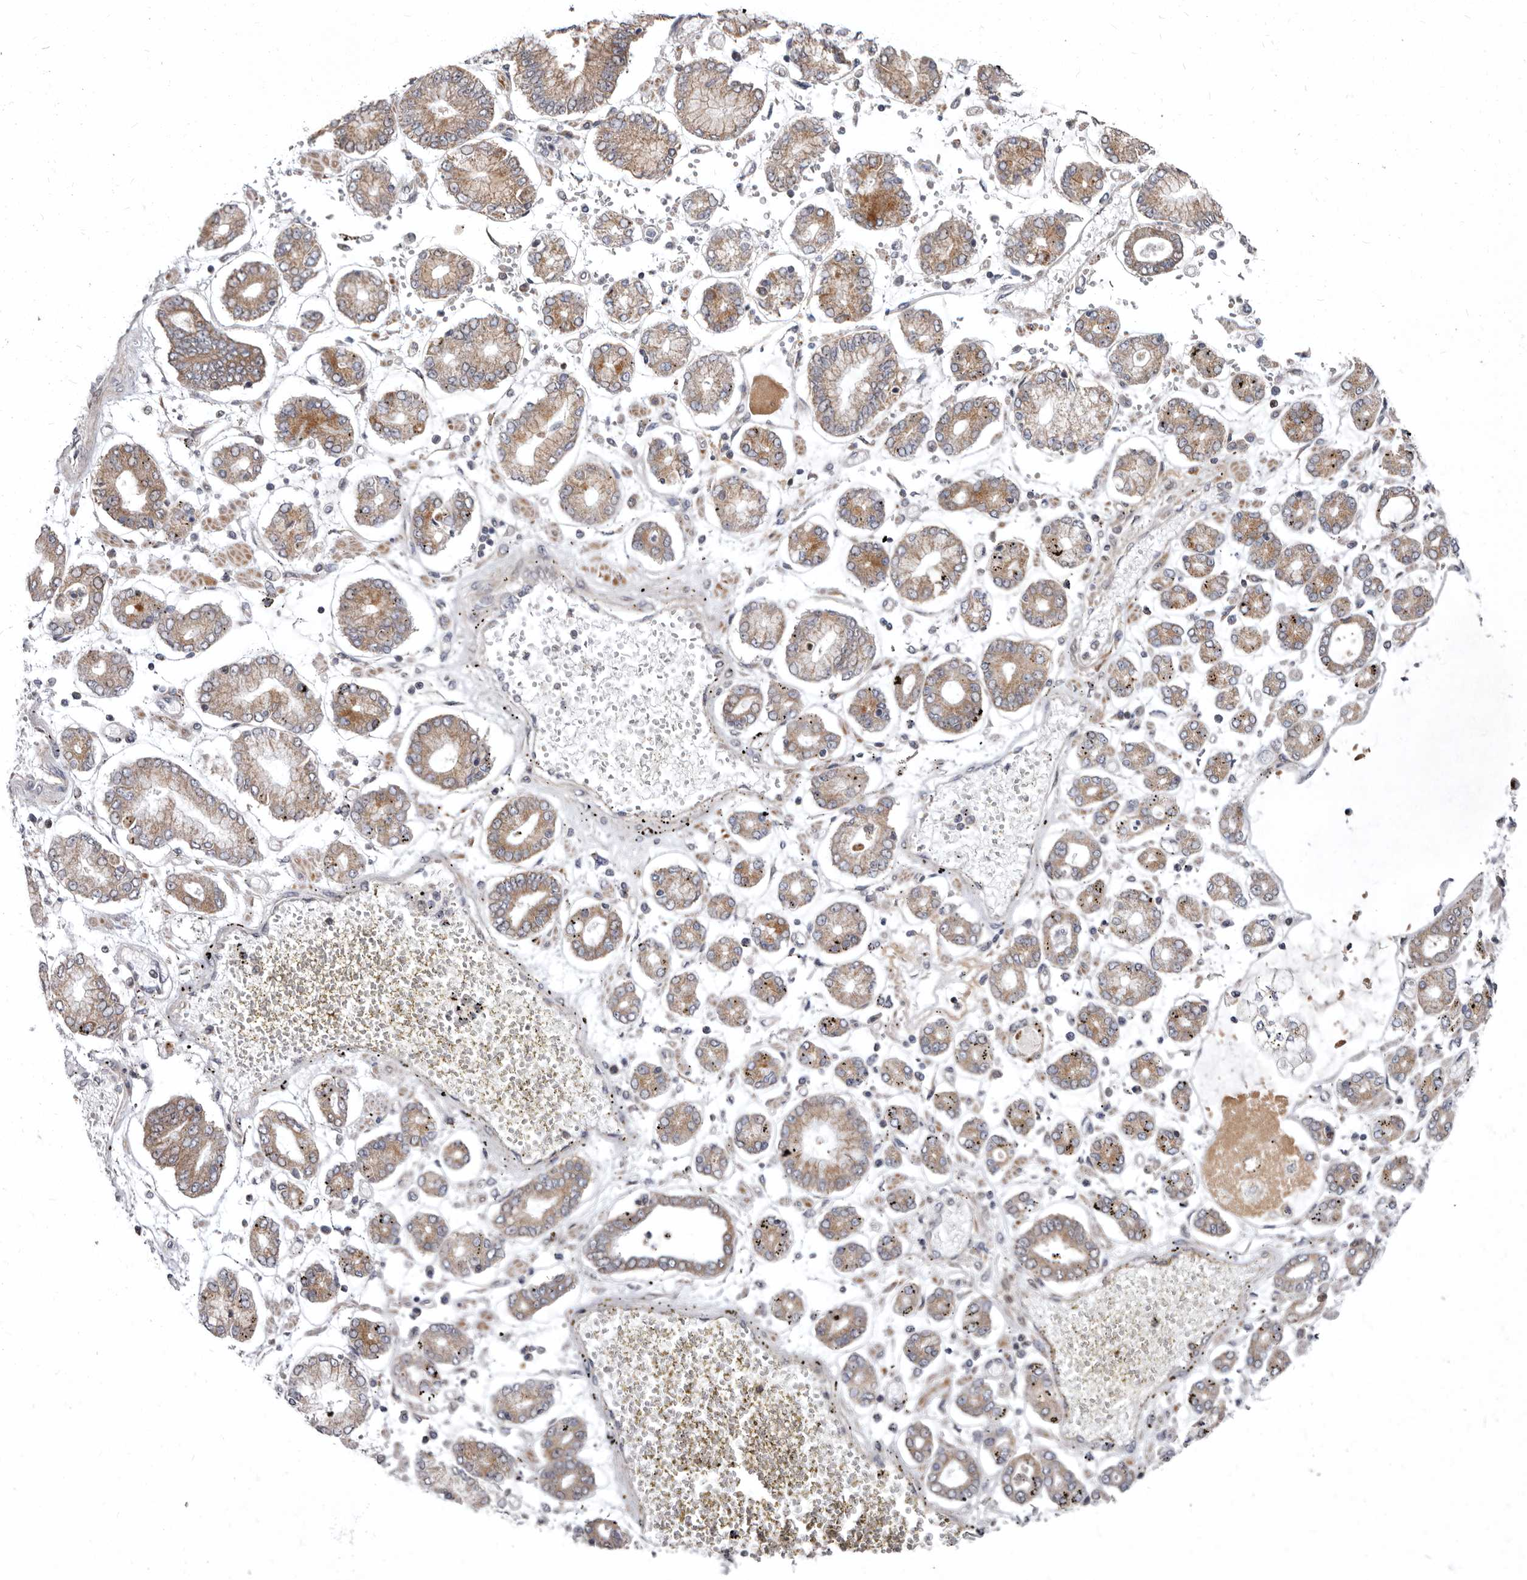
{"staining": {"intensity": "weak", "quantity": ">75%", "location": "cytoplasmic/membranous"}, "tissue": "stomach cancer", "cell_type": "Tumor cells", "image_type": "cancer", "snomed": [{"axis": "morphology", "description": "Adenocarcinoma, NOS"}, {"axis": "topography", "description": "Stomach"}], "caption": "Adenocarcinoma (stomach) stained for a protein shows weak cytoplasmic/membranous positivity in tumor cells.", "gene": "SMC4", "patient": {"sex": "male", "age": 76}}